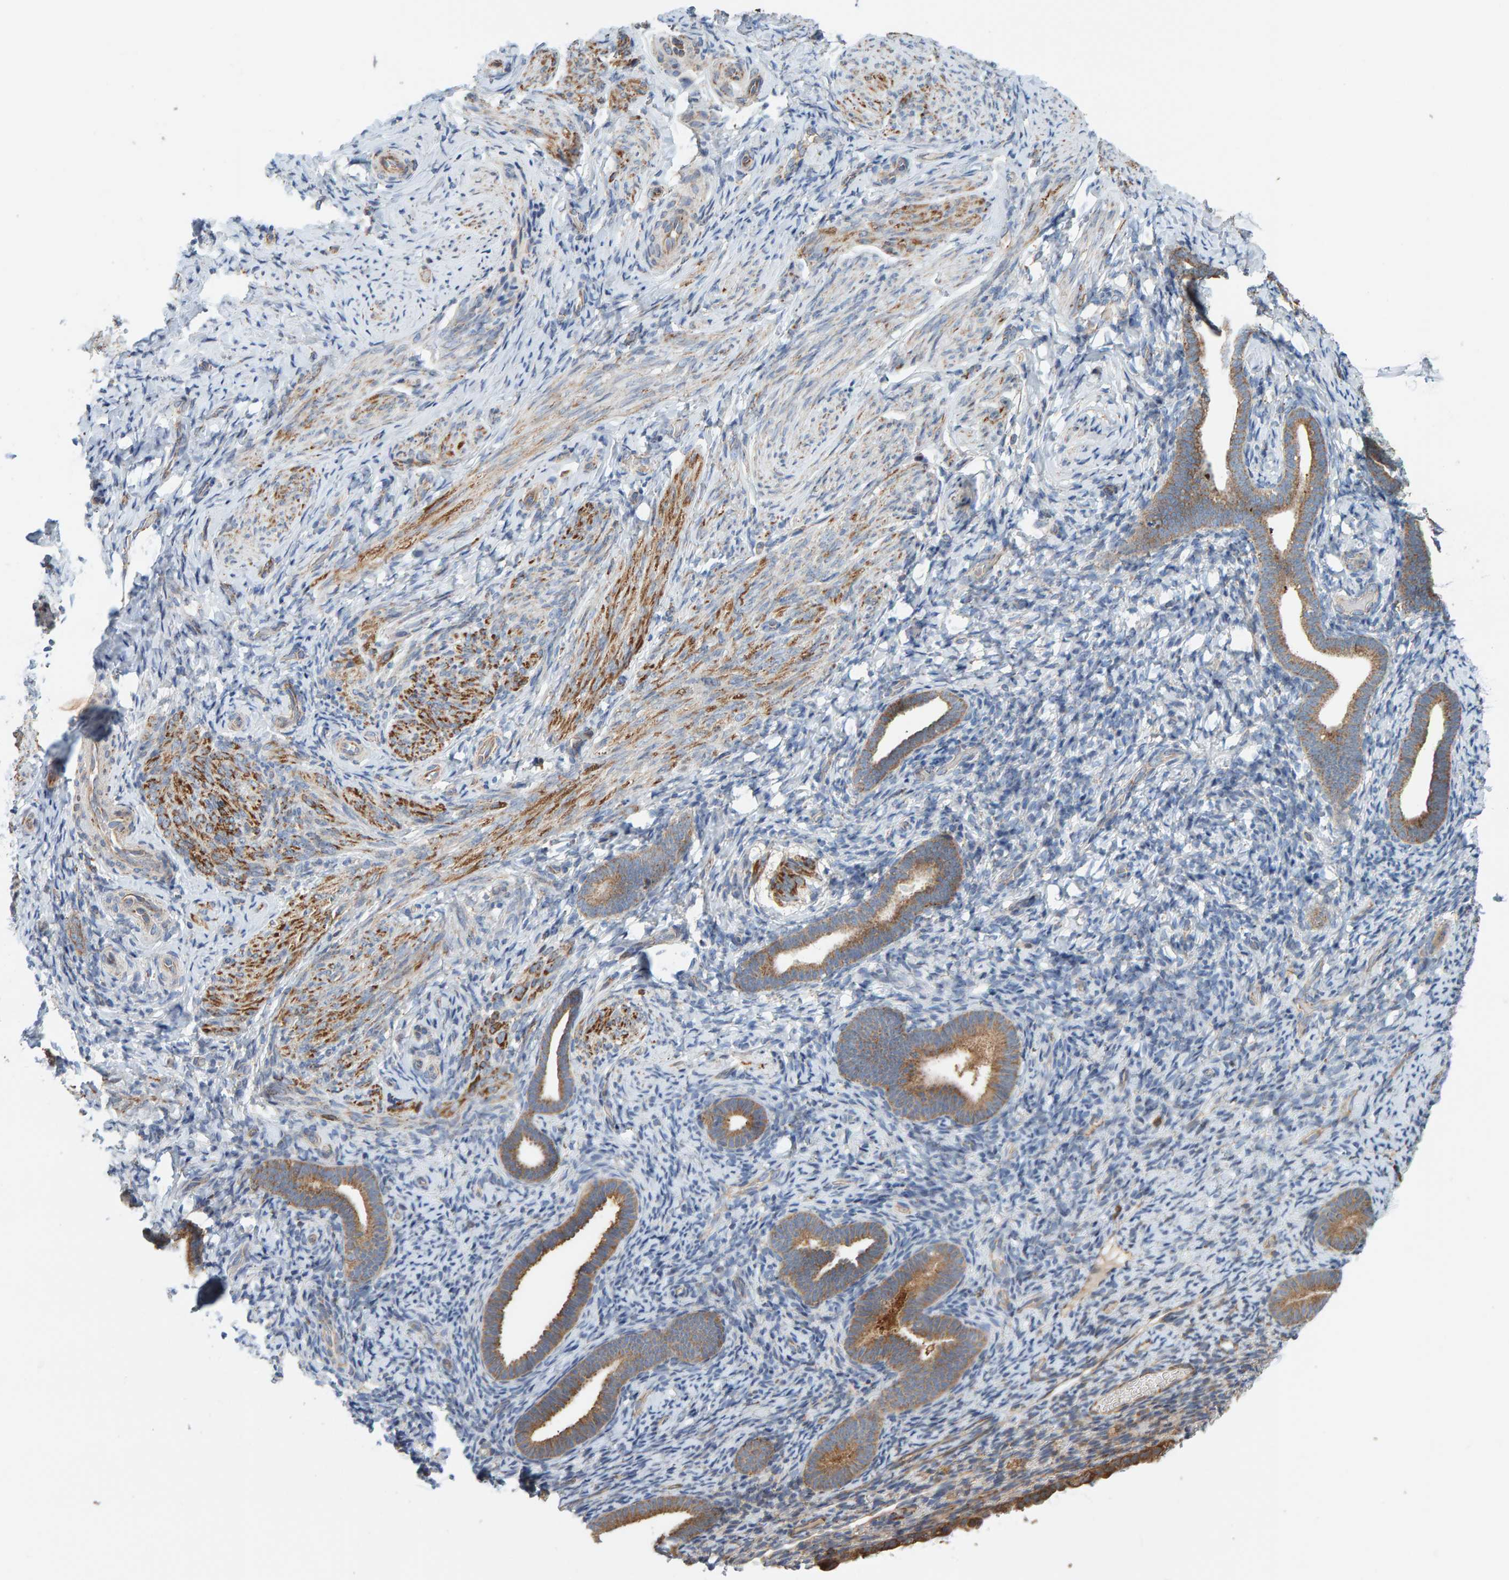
{"staining": {"intensity": "weak", "quantity": "25%-75%", "location": "cytoplasmic/membranous"}, "tissue": "endometrium", "cell_type": "Cells in endometrial stroma", "image_type": "normal", "snomed": [{"axis": "morphology", "description": "Normal tissue, NOS"}, {"axis": "topography", "description": "Endometrium"}], "caption": "Unremarkable endometrium reveals weak cytoplasmic/membranous positivity in approximately 25%-75% of cells in endometrial stroma The protein of interest is shown in brown color, while the nuclei are stained blue..", "gene": "MRPL45", "patient": {"sex": "female", "age": 51}}